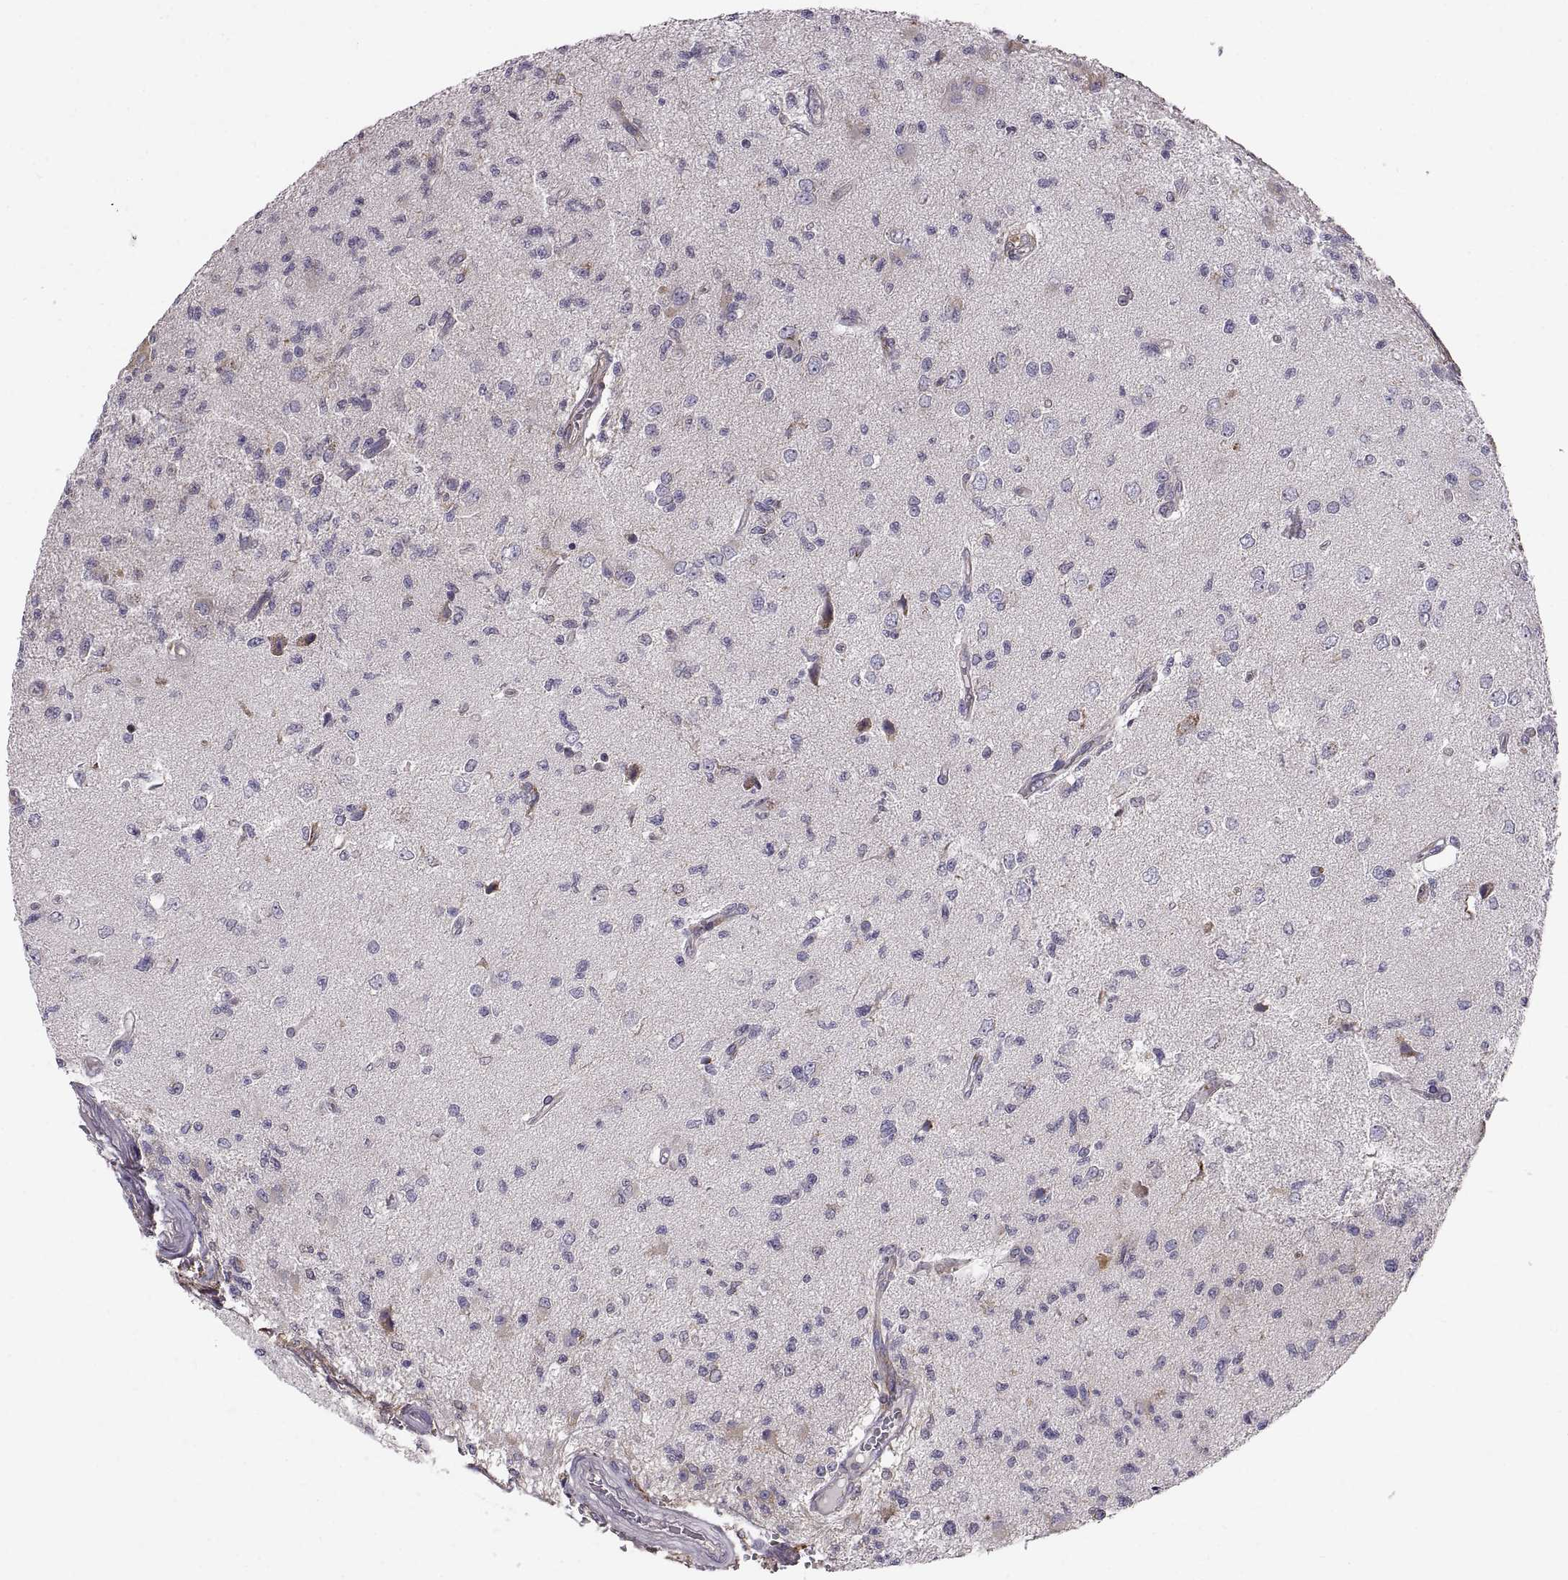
{"staining": {"intensity": "negative", "quantity": "none", "location": "none"}, "tissue": "glioma", "cell_type": "Tumor cells", "image_type": "cancer", "snomed": [{"axis": "morphology", "description": "Glioma, malignant, High grade"}, {"axis": "topography", "description": "Brain"}], "caption": "The micrograph shows no significant positivity in tumor cells of glioma.", "gene": "PLEKHB2", "patient": {"sex": "male", "age": 56}}